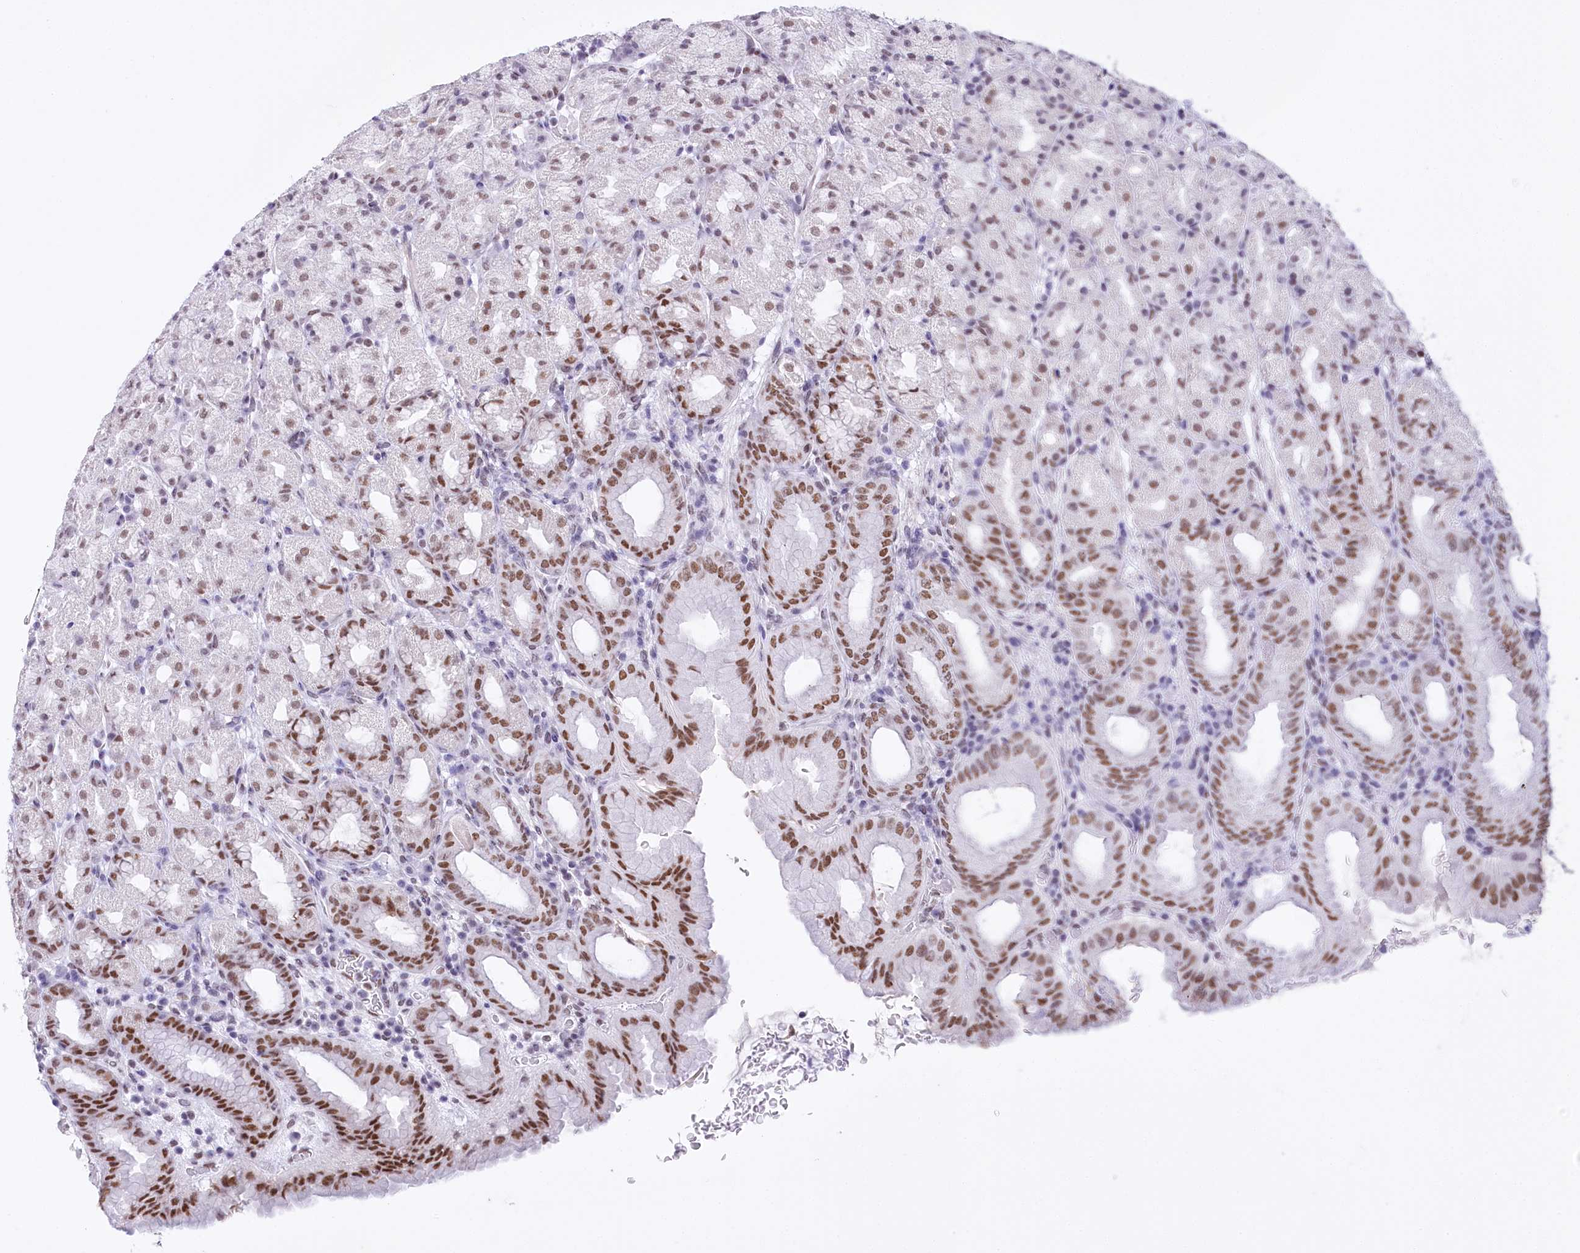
{"staining": {"intensity": "moderate", "quantity": ">75%", "location": "nuclear"}, "tissue": "stomach", "cell_type": "Glandular cells", "image_type": "normal", "snomed": [{"axis": "morphology", "description": "Normal tissue, NOS"}, {"axis": "topography", "description": "Stomach, upper"}], "caption": "This histopathology image reveals immunohistochemistry (IHC) staining of normal stomach, with medium moderate nuclear staining in about >75% of glandular cells.", "gene": "HNRNPA0", "patient": {"sex": "male", "age": 68}}